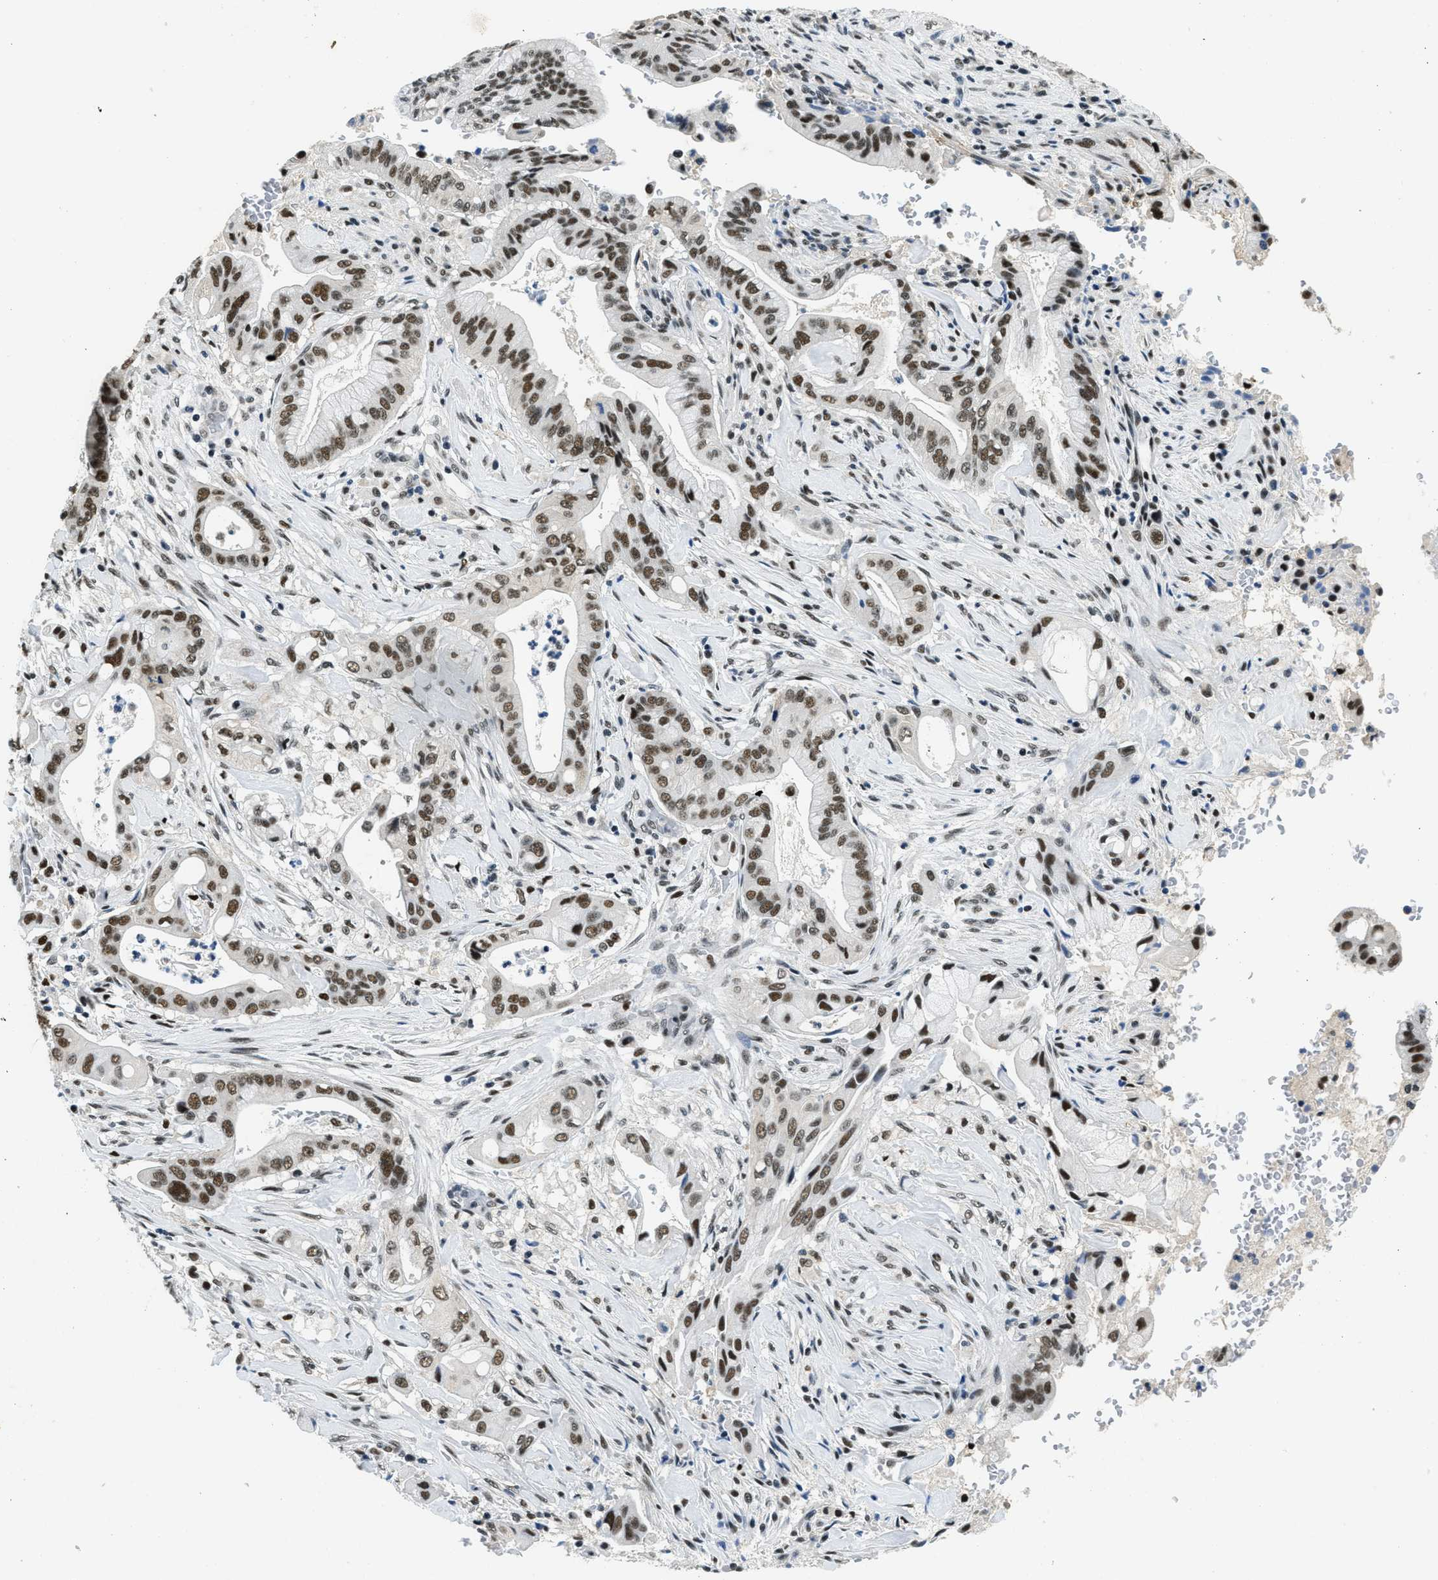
{"staining": {"intensity": "moderate", "quantity": ">75%", "location": "nuclear"}, "tissue": "pancreatic cancer", "cell_type": "Tumor cells", "image_type": "cancer", "snomed": [{"axis": "morphology", "description": "Adenocarcinoma, NOS"}, {"axis": "topography", "description": "Pancreas"}], "caption": "A medium amount of moderate nuclear staining is appreciated in approximately >75% of tumor cells in pancreatic cancer tissue. Nuclei are stained in blue.", "gene": "SSB", "patient": {"sex": "female", "age": 73}}